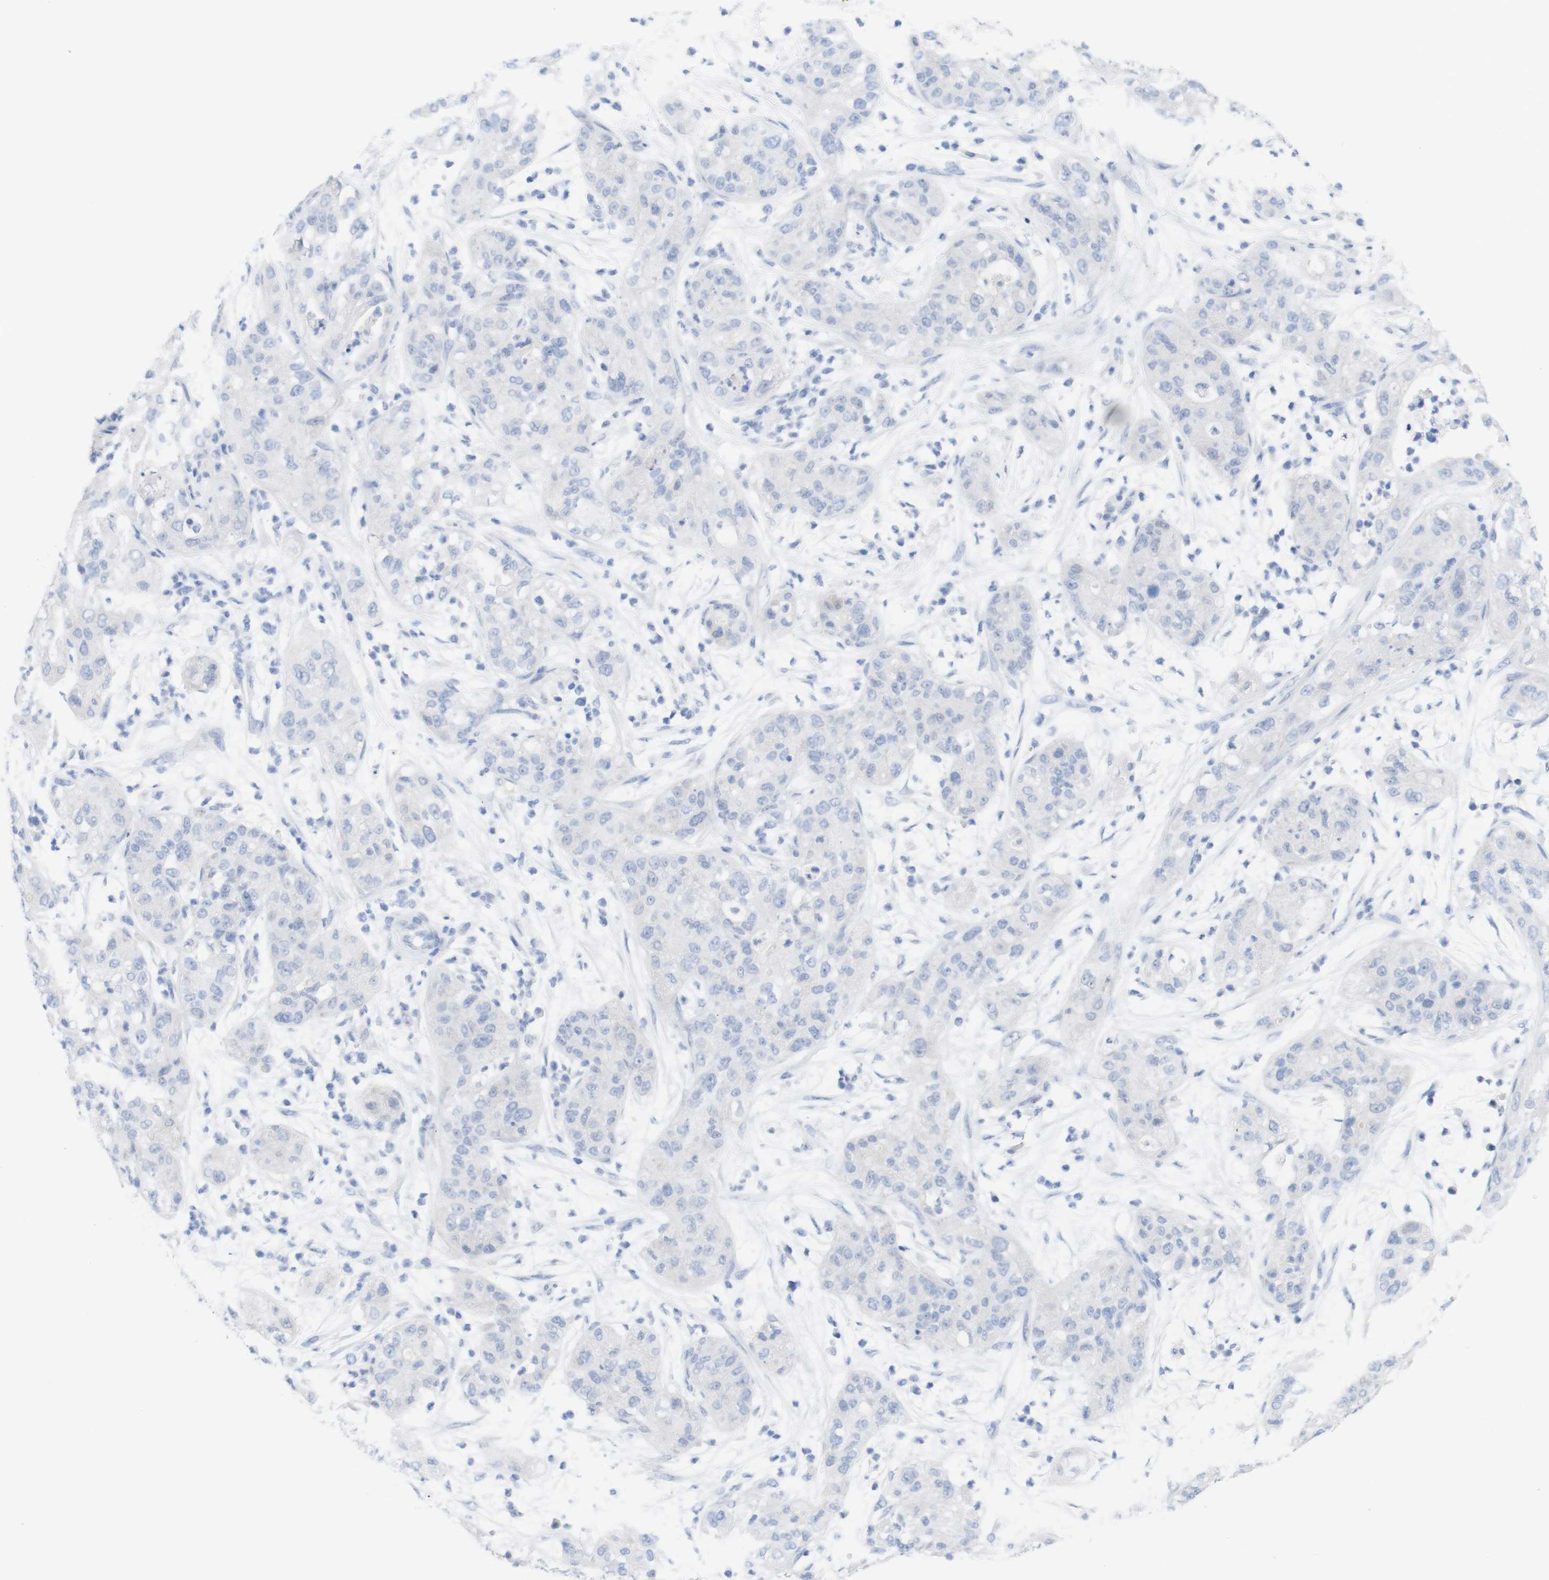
{"staining": {"intensity": "negative", "quantity": "none", "location": "none"}, "tissue": "pancreatic cancer", "cell_type": "Tumor cells", "image_type": "cancer", "snomed": [{"axis": "morphology", "description": "Adenocarcinoma, NOS"}, {"axis": "topography", "description": "Pancreas"}], "caption": "Immunohistochemistry (IHC) of human pancreatic adenocarcinoma shows no staining in tumor cells.", "gene": "PNMA1", "patient": {"sex": "female", "age": 78}}